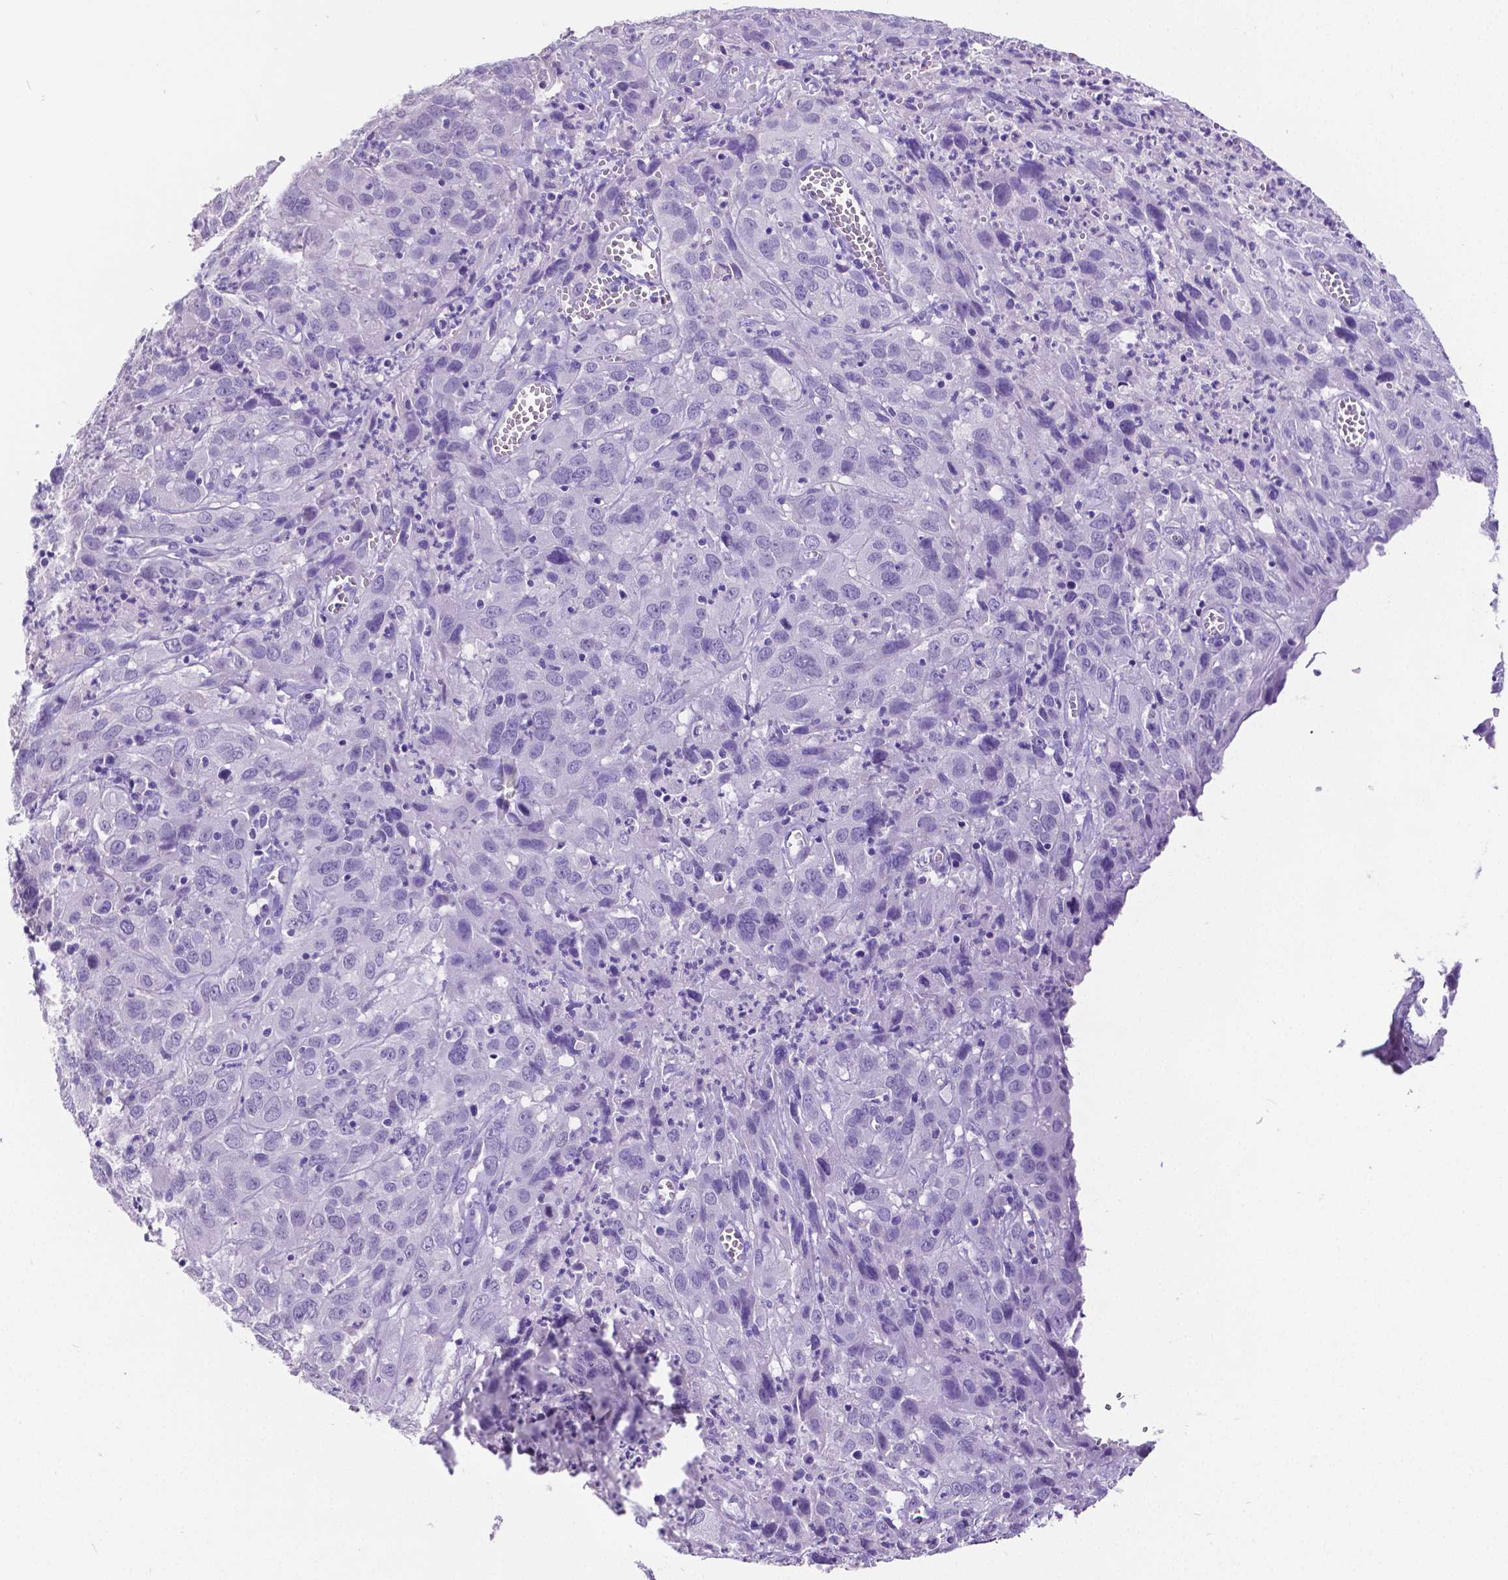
{"staining": {"intensity": "negative", "quantity": "none", "location": "none"}, "tissue": "cervical cancer", "cell_type": "Tumor cells", "image_type": "cancer", "snomed": [{"axis": "morphology", "description": "Squamous cell carcinoma, NOS"}, {"axis": "topography", "description": "Cervix"}], "caption": "A histopathology image of squamous cell carcinoma (cervical) stained for a protein demonstrates no brown staining in tumor cells.", "gene": "SATB2", "patient": {"sex": "female", "age": 32}}